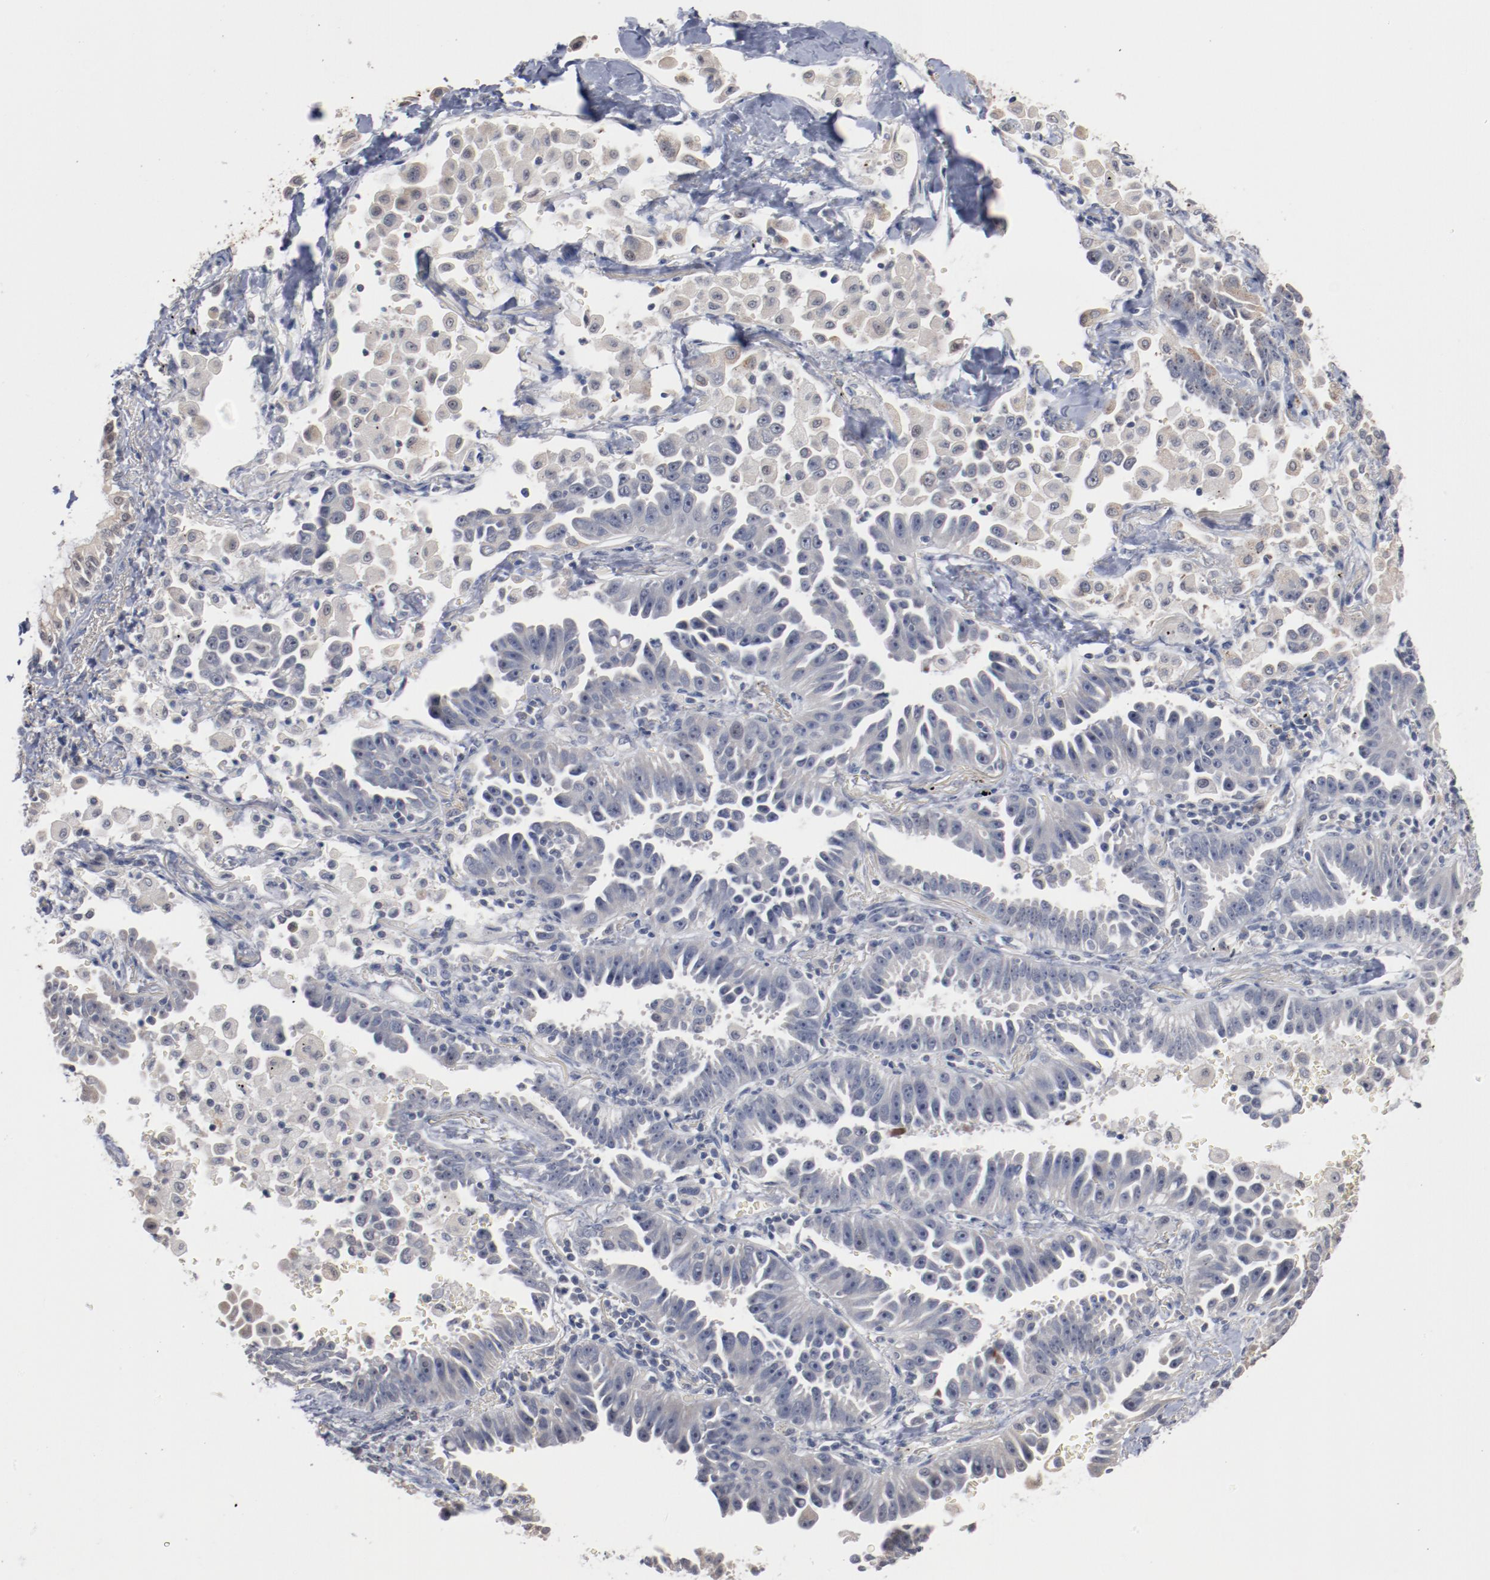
{"staining": {"intensity": "negative", "quantity": "none", "location": "none"}, "tissue": "lung cancer", "cell_type": "Tumor cells", "image_type": "cancer", "snomed": [{"axis": "morphology", "description": "Adenocarcinoma, NOS"}, {"axis": "topography", "description": "Lung"}], "caption": "Protein analysis of adenocarcinoma (lung) reveals no significant staining in tumor cells.", "gene": "ERICH1", "patient": {"sex": "female", "age": 64}}